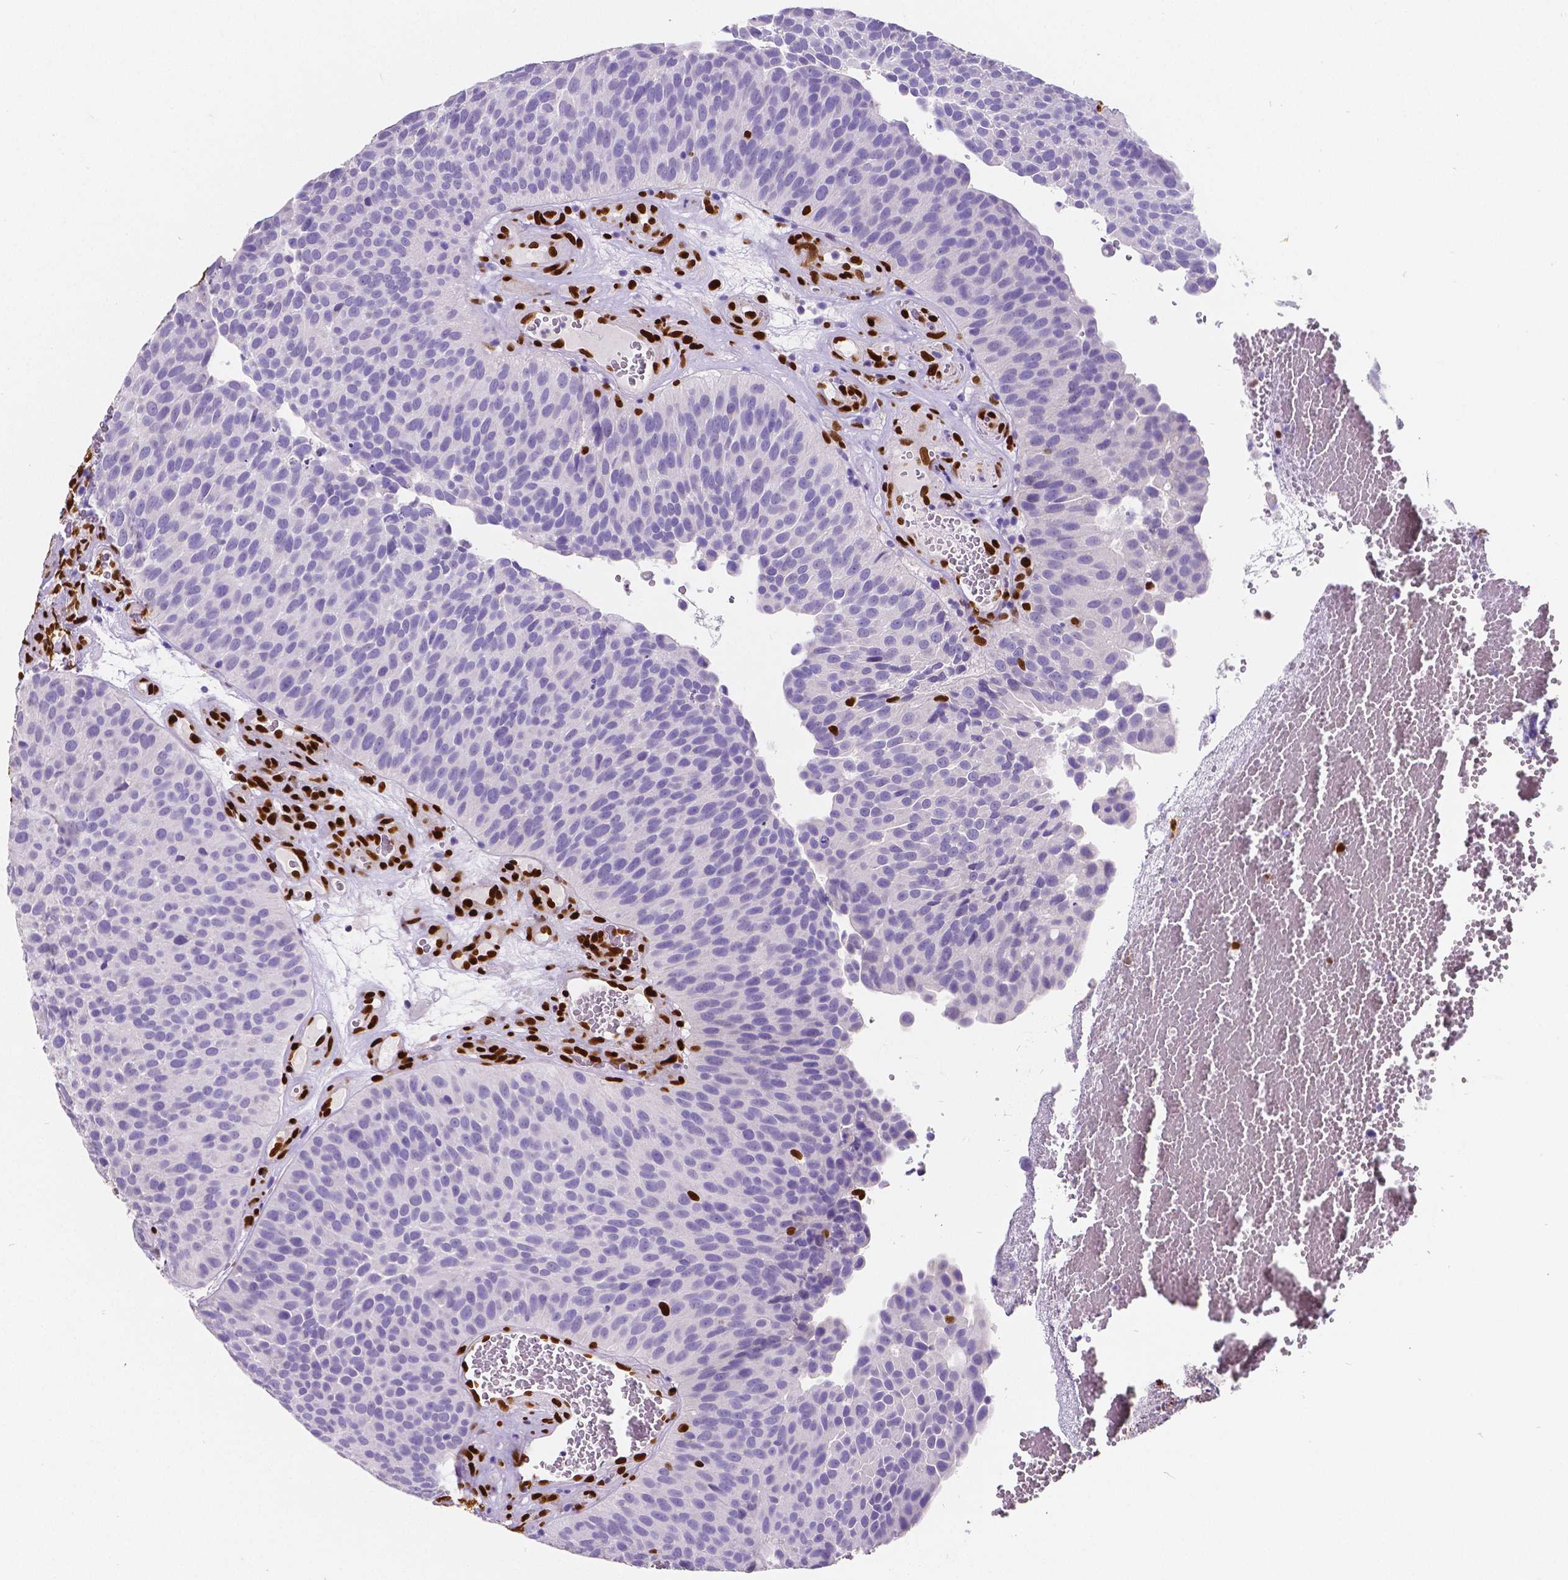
{"staining": {"intensity": "negative", "quantity": "none", "location": "none"}, "tissue": "urothelial cancer", "cell_type": "Tumor cells", "image_type": "cancer", "snomed": [{"axis": "morphology", "description": "Urothelial carcinoma, Low grade"}, {"axis": "topography", "description": "Urinary bladder"}], "caption": "Low-grade urothelial carcinoma was stained to show a protein in brown. There is no significant expression in tumor cells.", "gene": "MEF2C", "patient": {"sex": "male", "age": 76}}